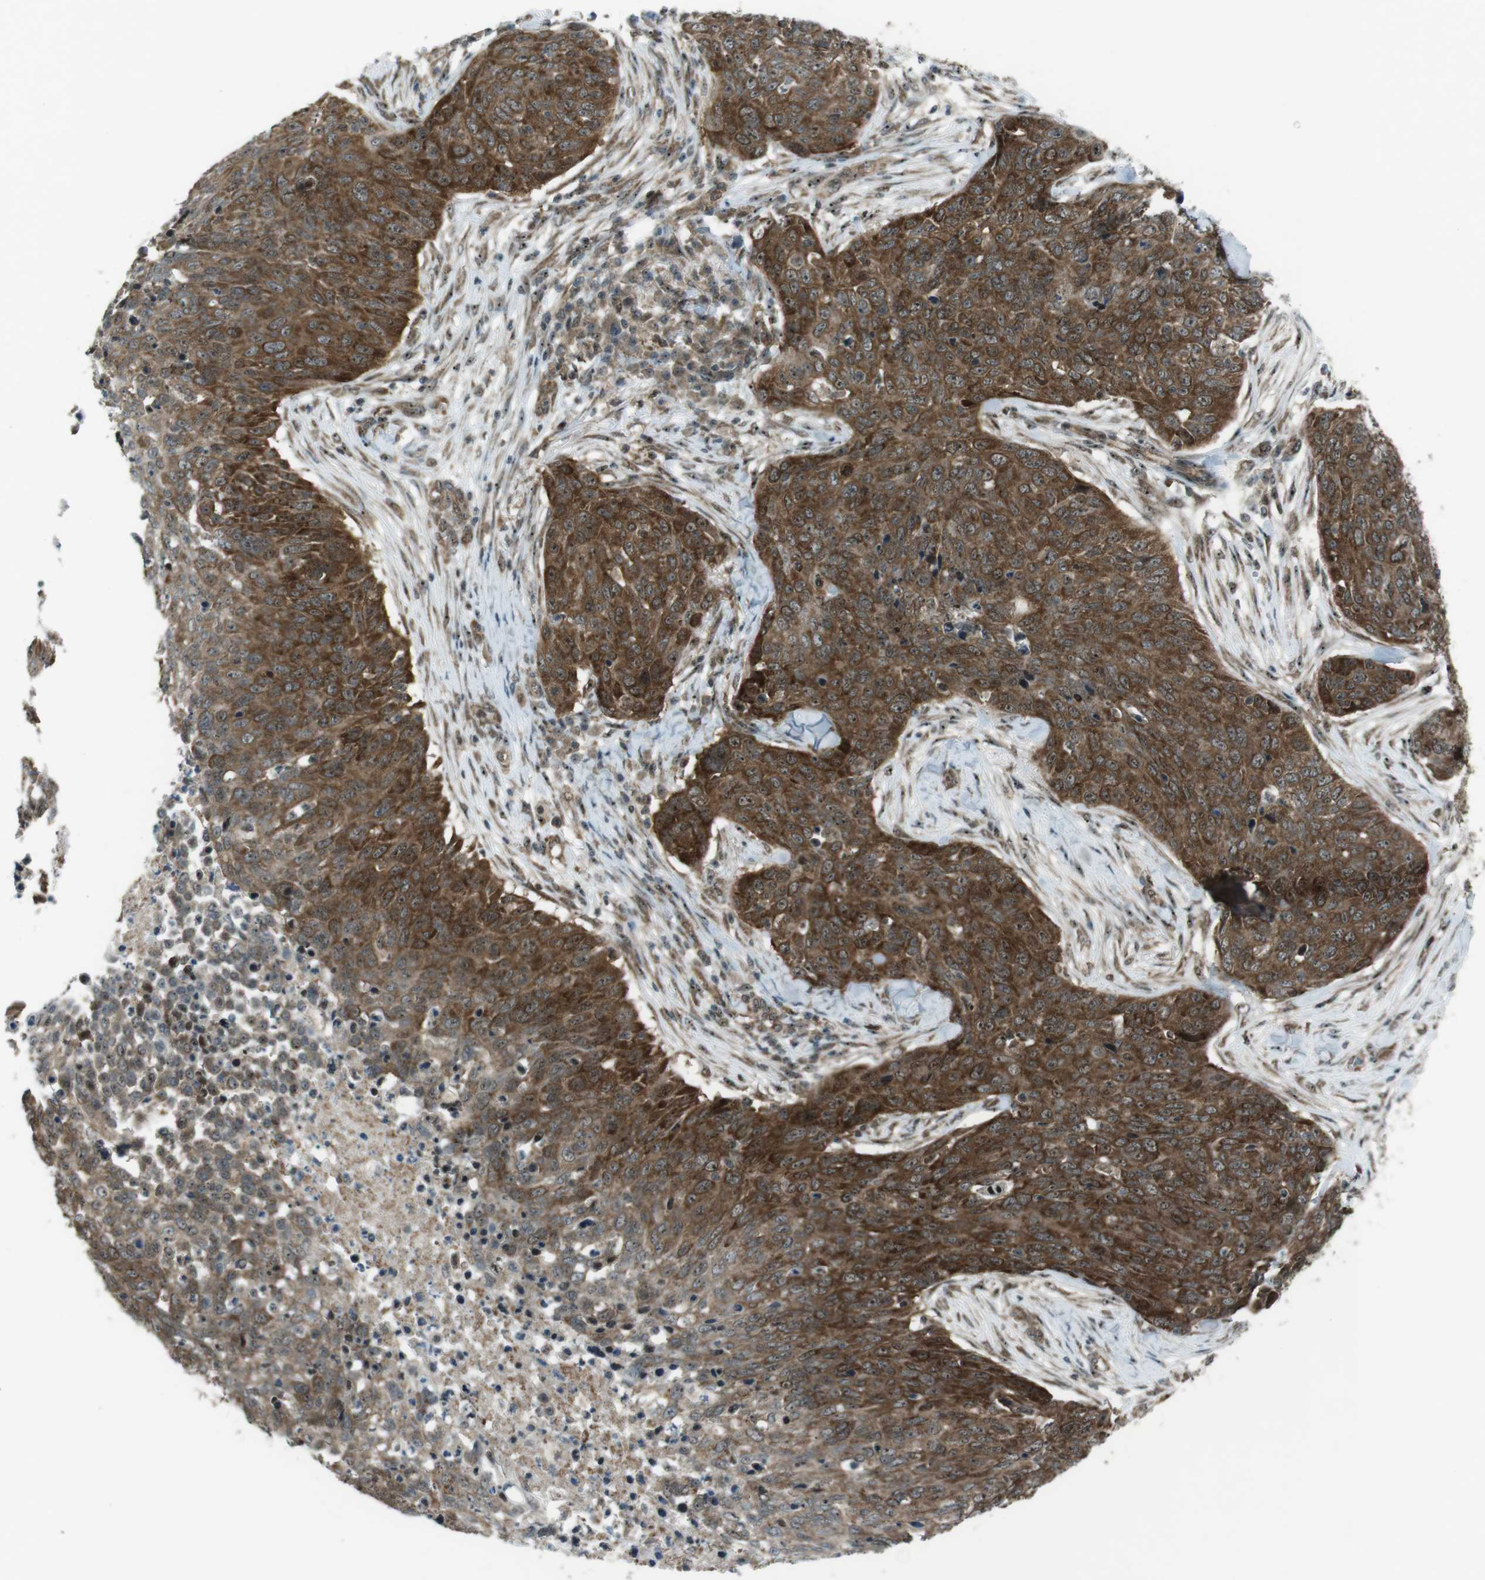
{"staining": {"intensity": "moderate", "quantity": ">75%", "location": "cytoplasmic/membranous"}, "tissue": "skin cancer", "cell_type": "Tumor cells", "image_type": "cancer", "snomed": [{"axis": "morphology", "description": "Squamous cell carcinoma in situ, NOS"}, {"axis": "morphology", "description": "Squamous cell carcinoma, NOS"}, {"axis": "topography", "description": "Skin"}], "caption": "A brown stain labels moderate cytoplasmic/membranous positivity of a protein in skin cancer (squamous cell carcinoma) tumor cells.", "gene": "CSNK1D", "patient": {"sex": "male", "age": 93}}